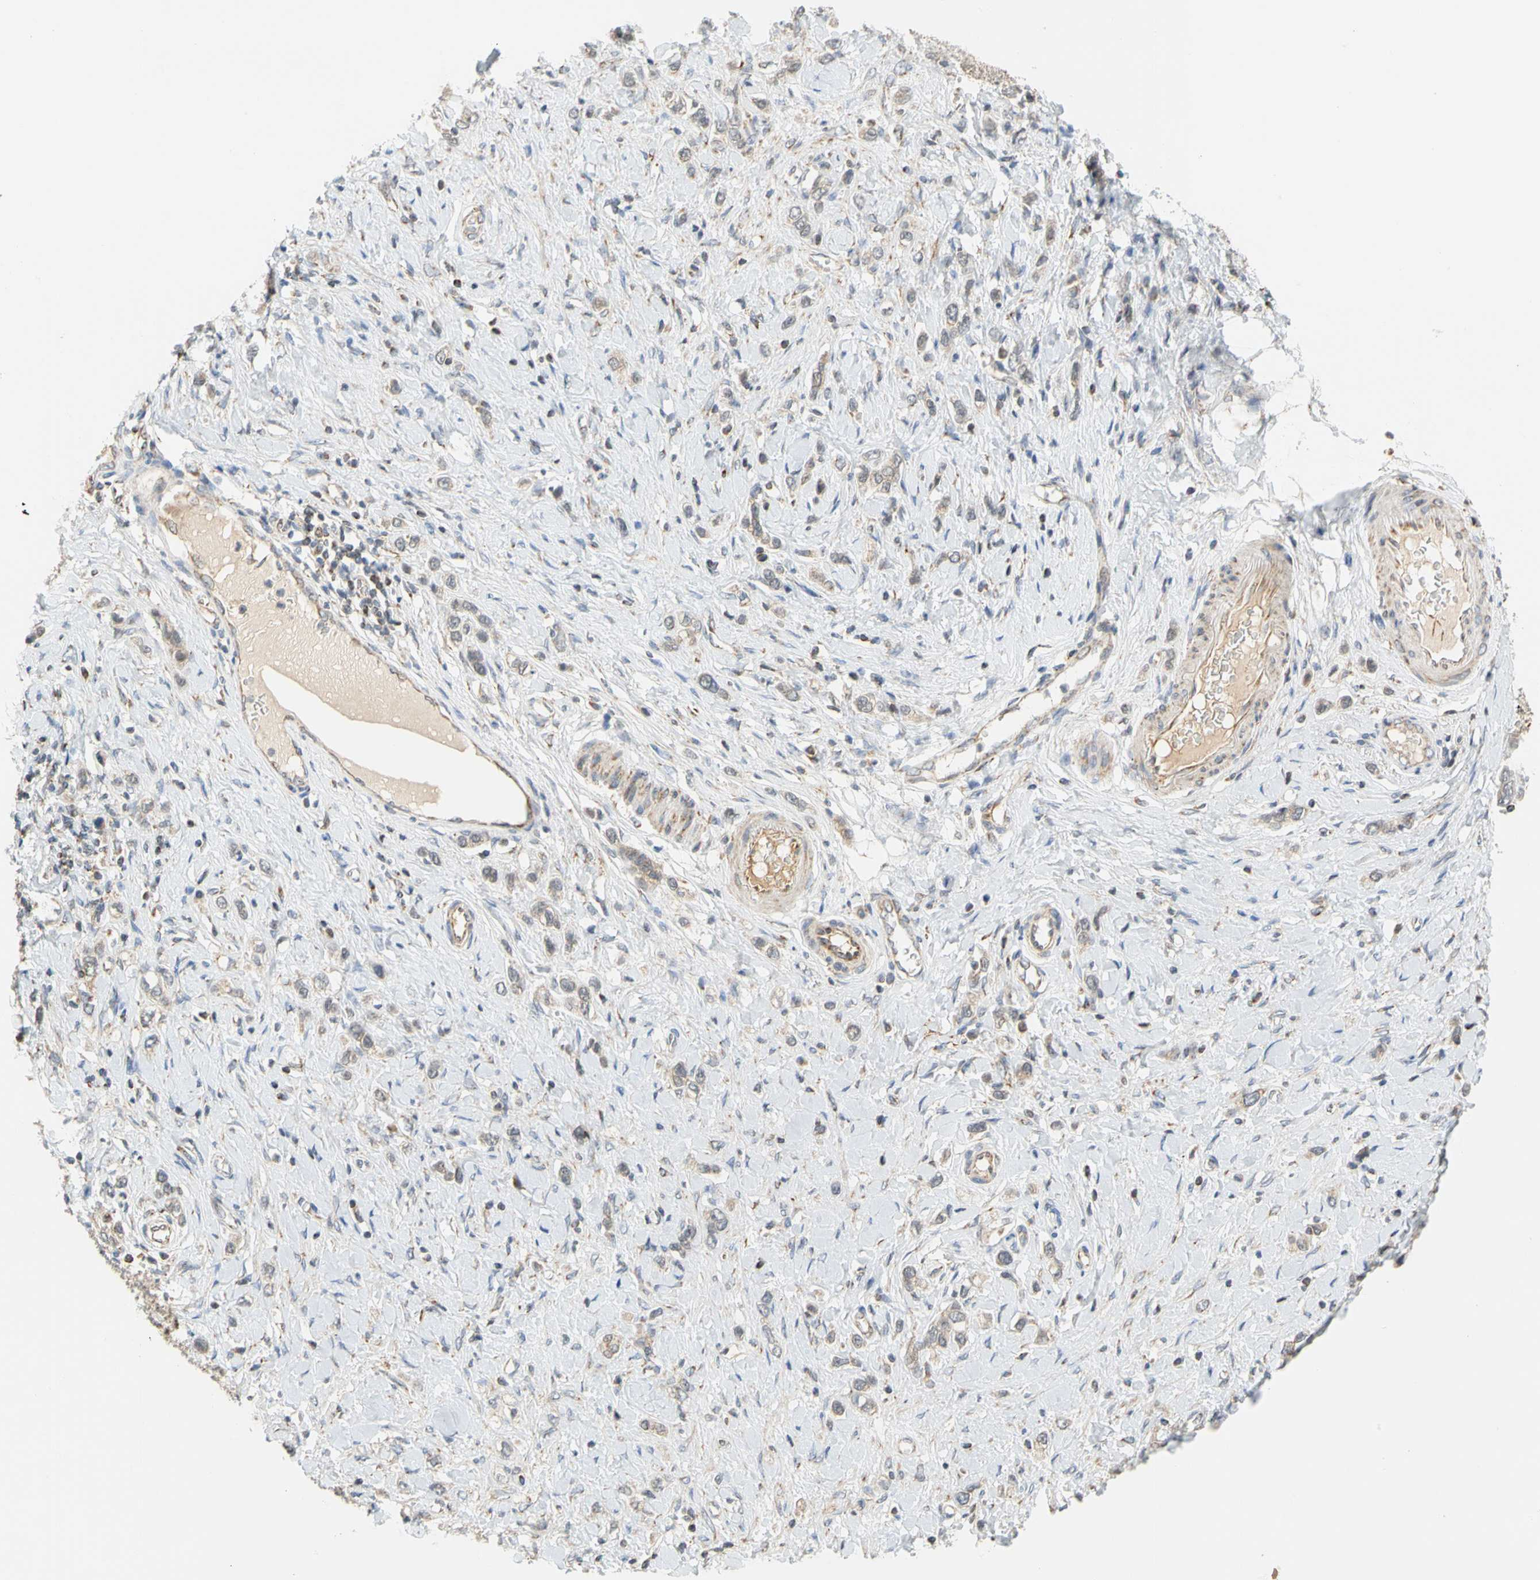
{"staining": {"intensity": "weak", "quantity": "25%-75%", "location": "cytoplasmic/membranous"}, "tissue": "stomach cancer", "cell_type": "Tumor cells", "image_type": "cancer", "snomed": [{"axis": "morphology", "description": "Normal tissue, NOS"}, {"axis": "morphology", "description": "Adenocarcinoma, NOS"}, {"axis": "topography", "description": "Stomach, upper"}, {"axis": "topography", "description": "Stomach"}], "caption": "High-power microscopy captured an immunohistochemistry micrograph of adenocarcinoma (stomach), revealing weak cytoplasmic/membranous positivity in about 25%-75% of tumor cells.", "gene": "SFXN3", "patient": {"sex": "female", "age": 65}}